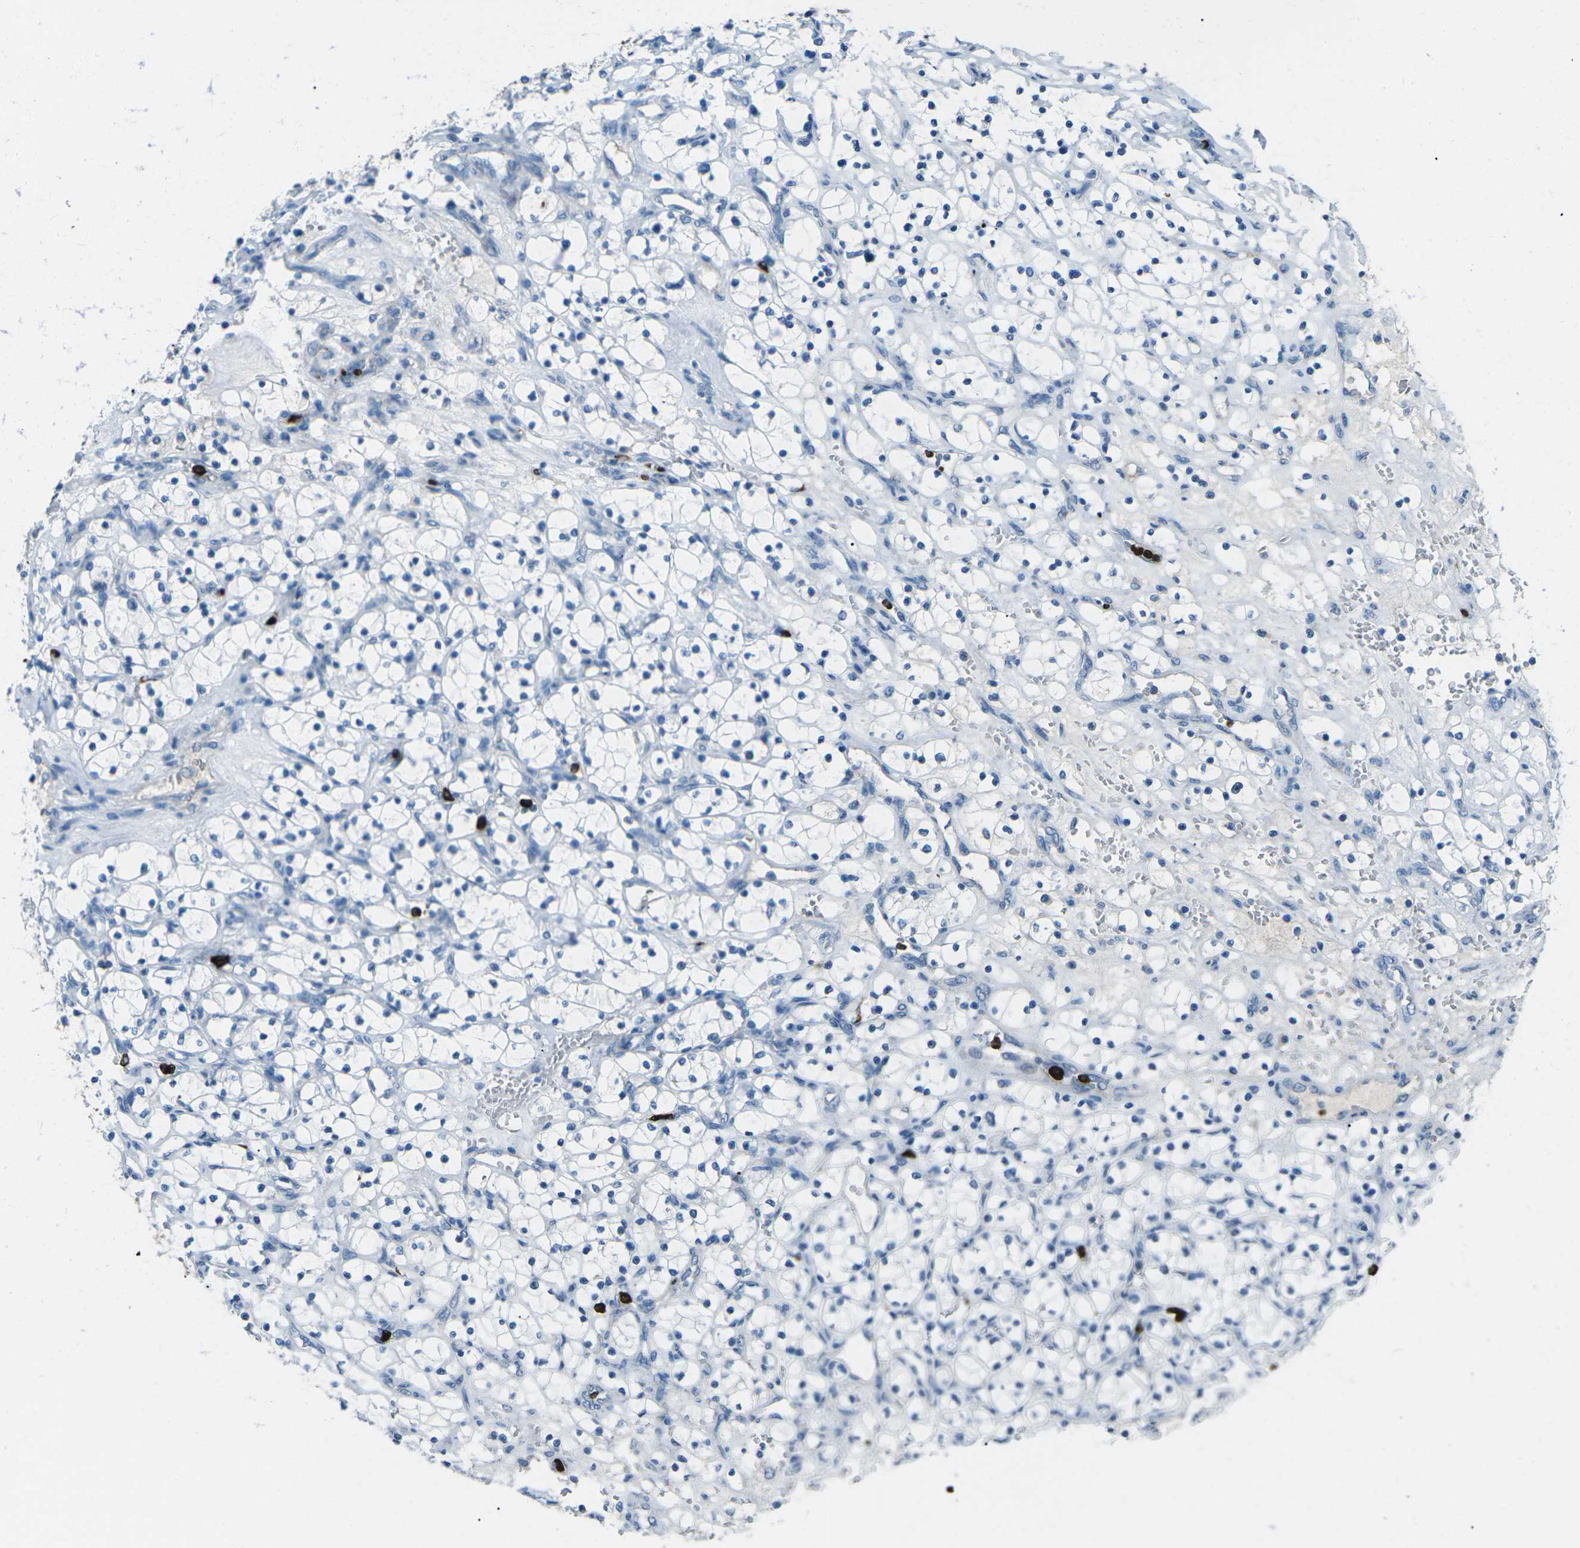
{"staining": {"intensity": "negative", "quantity": "none", "location": "none"}, "tissue": "renal cancer", "cell_type": "Tumor cells", "image_type": "cancer", "snomed": [{"axis": "morphology", "description": "Adenocarcinoma, NOS"}, {"axis": "topography", "description": "Kidney"}], "caption": "A photomicrograph of adenocarcinoma (renal) stained for a protein exhibits no brown staining in tumor cells.", "gene": "FCN1", "patient": {"sex": "female", "age": 69}}